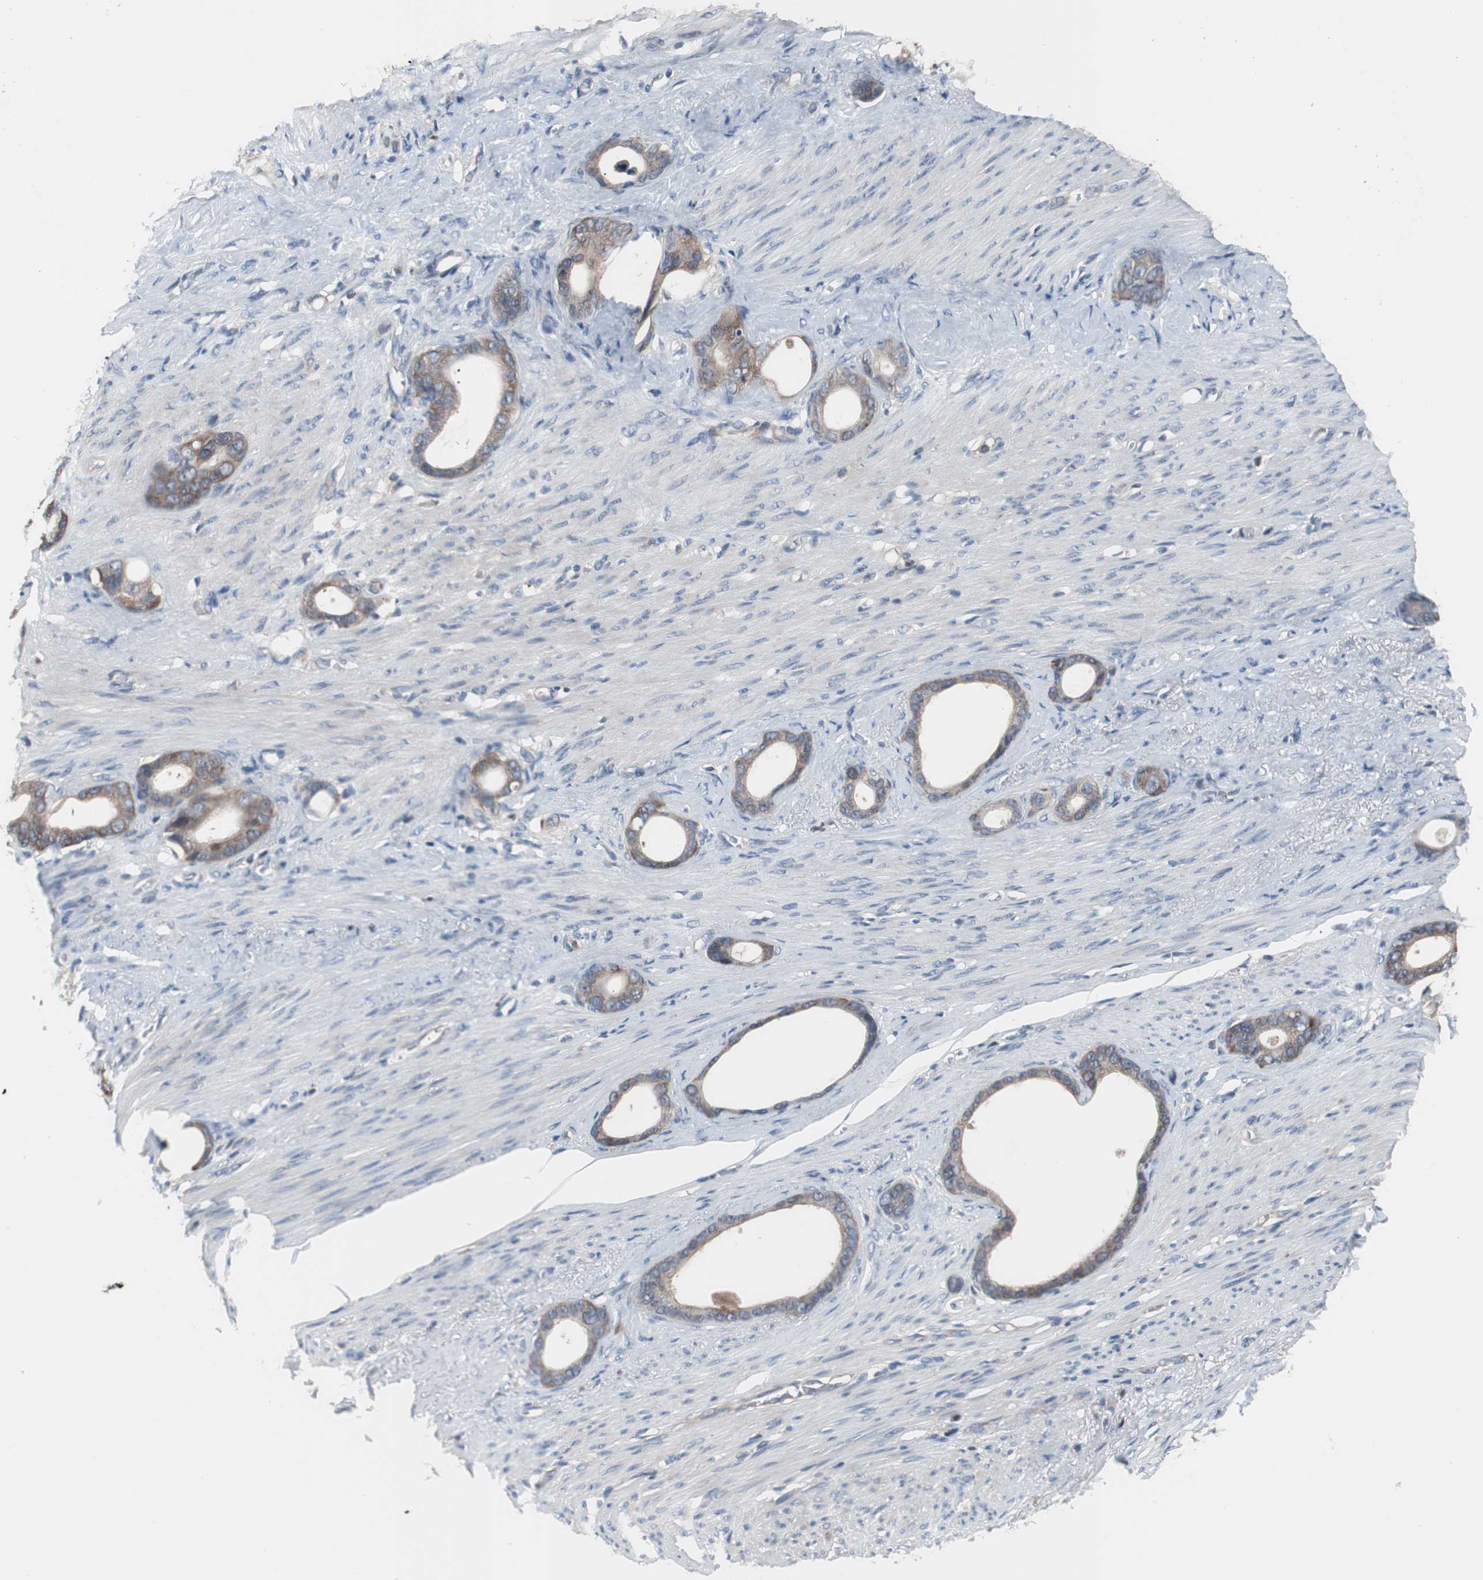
{"staining": {"intensity": "moderate", "quantity": ">75%", "location": "cytoplasmic/membranous"}, "tissue": "stomach cancer", "cell_type": "Tumor cells", "image_type": "cancer", "snomed": [{"axis": "morphology", "description": "Adenocarcinoma, NOS"}, {"axis": "topography", "description": "Stomach"}], "caption": "DAB (3,3'-diaminobenzidine) immunohistochemical staining of human stomach cancer shows moderate cytoplasmic/membranous protein staining in about >75% of tumor cells.", "gene": "PAK1", "patient": {"sex": "female", "age": 75}}